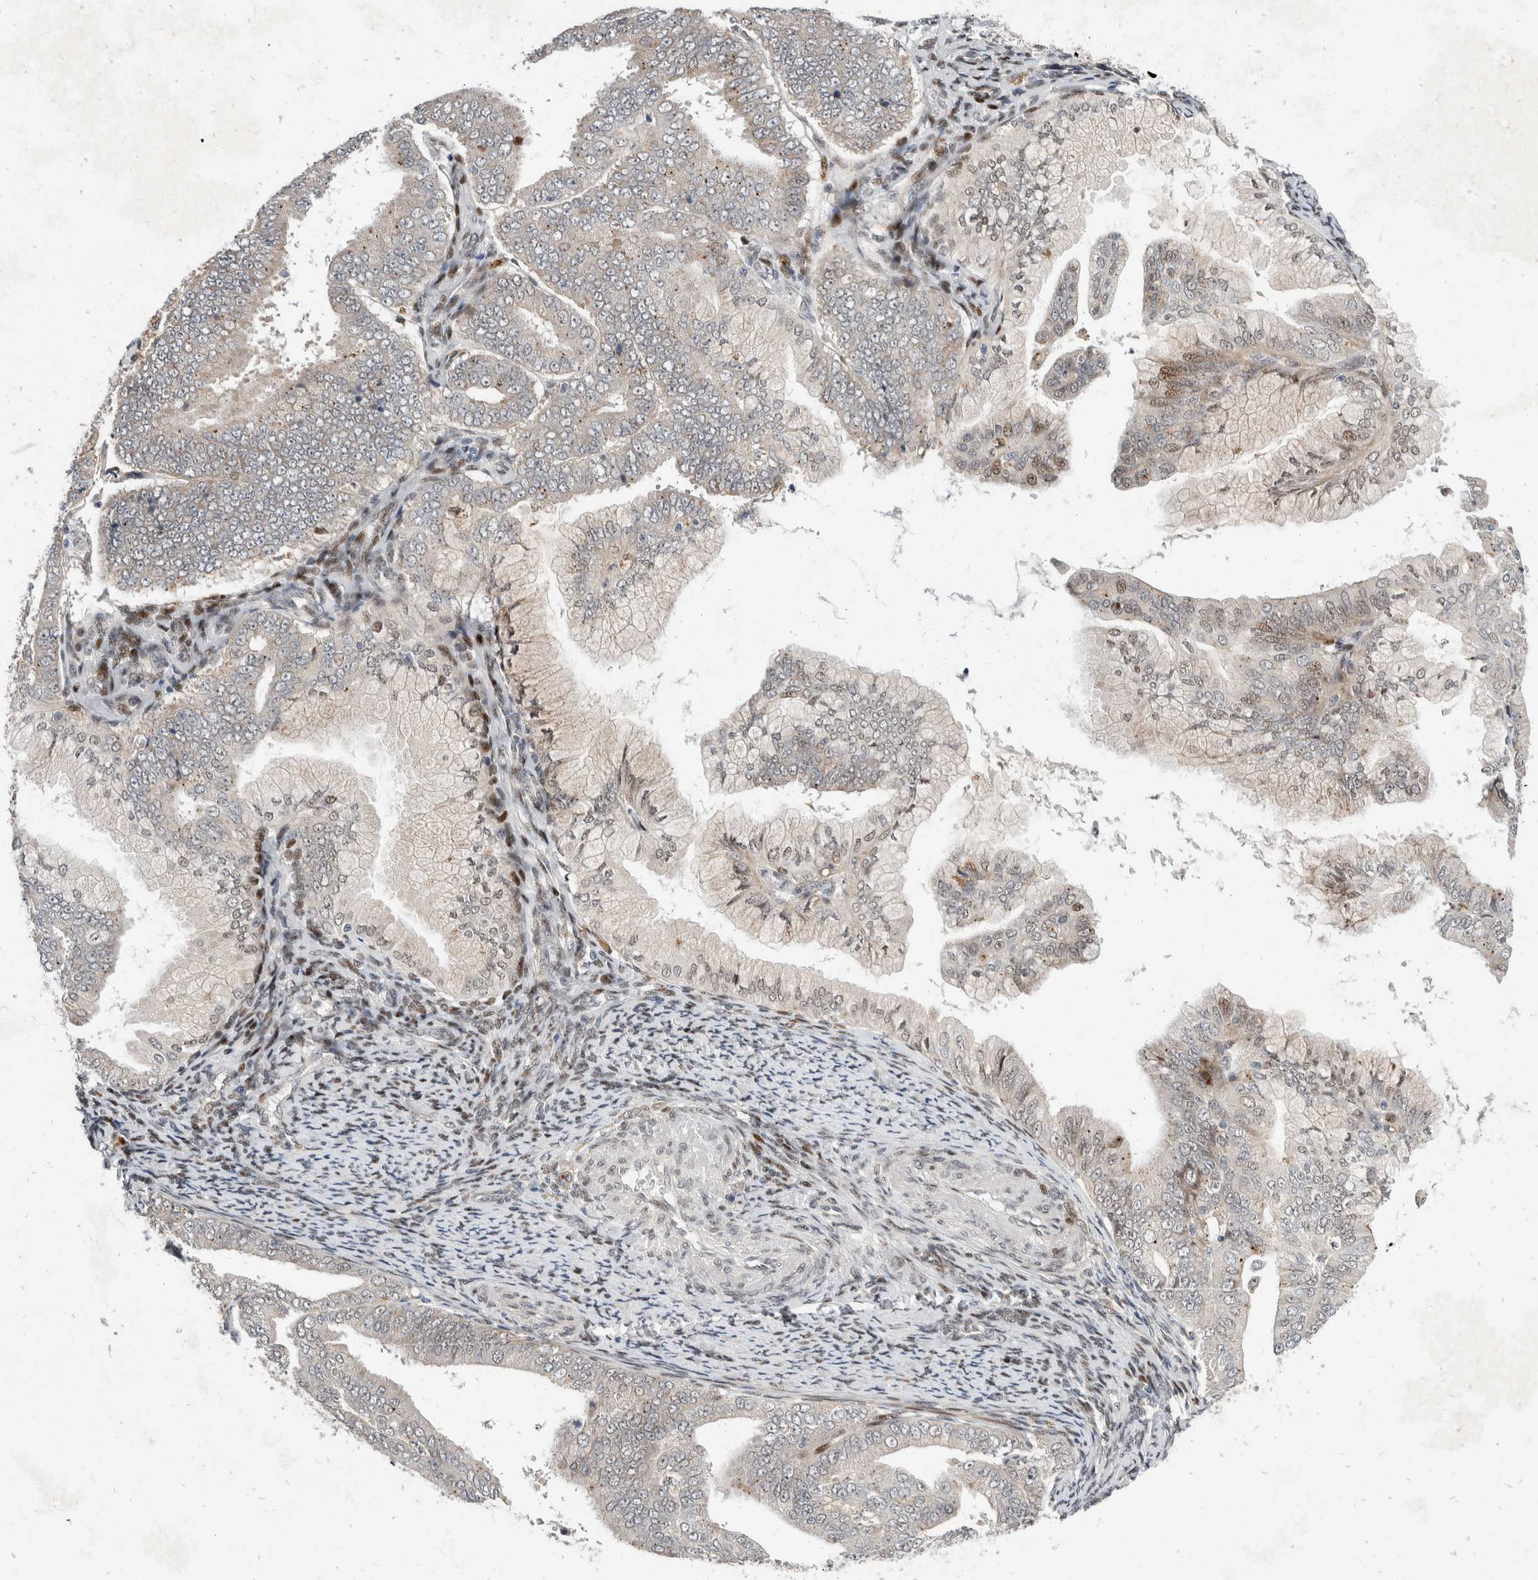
{"staining": {"intensity": "weak", "quantity": "25%-75%", "location": "cytoplasmic/membranous,nuclear"}, "tissue": "endometrial cancer", "cell_type": "Tumor cells", "image_type": "cancer", "snomed": [{"axis": "morphology", "description": "Adenocarcinoma, NOS"}, {"axis": "topography", "description": "Endometrium"}], "caption": "Brown immunohistochemical staining in endometrial cancer (adenocarcinoma) reveals weak cytoplasmic/membranous and nuclear expression in approximately 25%-75% of tumor cells.", "gene": "ZNF703", "patient": {"sex": "female", "age": 63}}